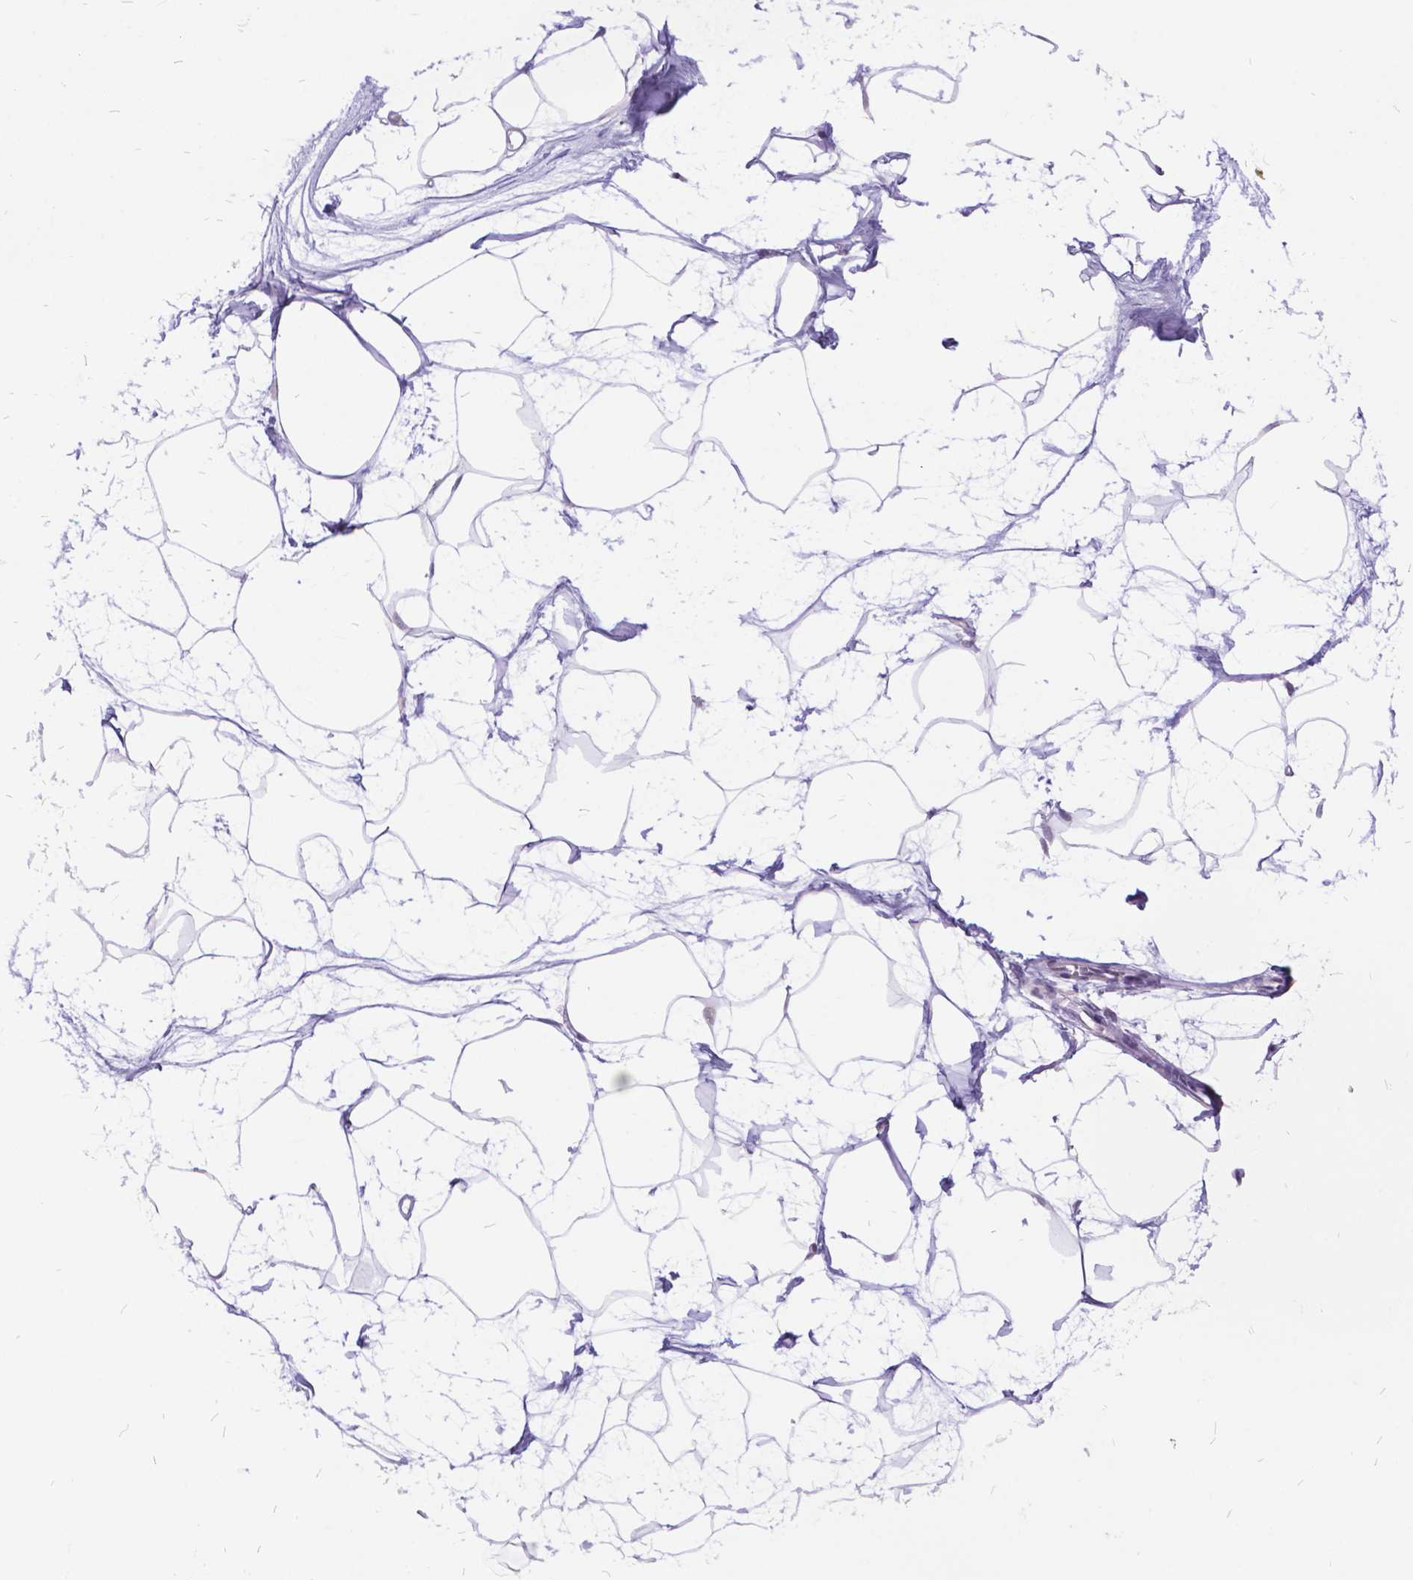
{"staining": {"intensity": "negative", "quantity": "none", "location": "none"}, "tissue": "breast", "cell_type": "Adipocytes", "image_type": "normal", "snomed": [{"axis": "morphology", "description": "Normal tissue, NOS"}, {"axis": "topography", "description": "Breast"}], "caption": "Immunohistochemical staining of benign human breast reveals no significant staining in adipocytes.", "gene": "ITGB6", "patient": {"sex": "female", "age": 45}}